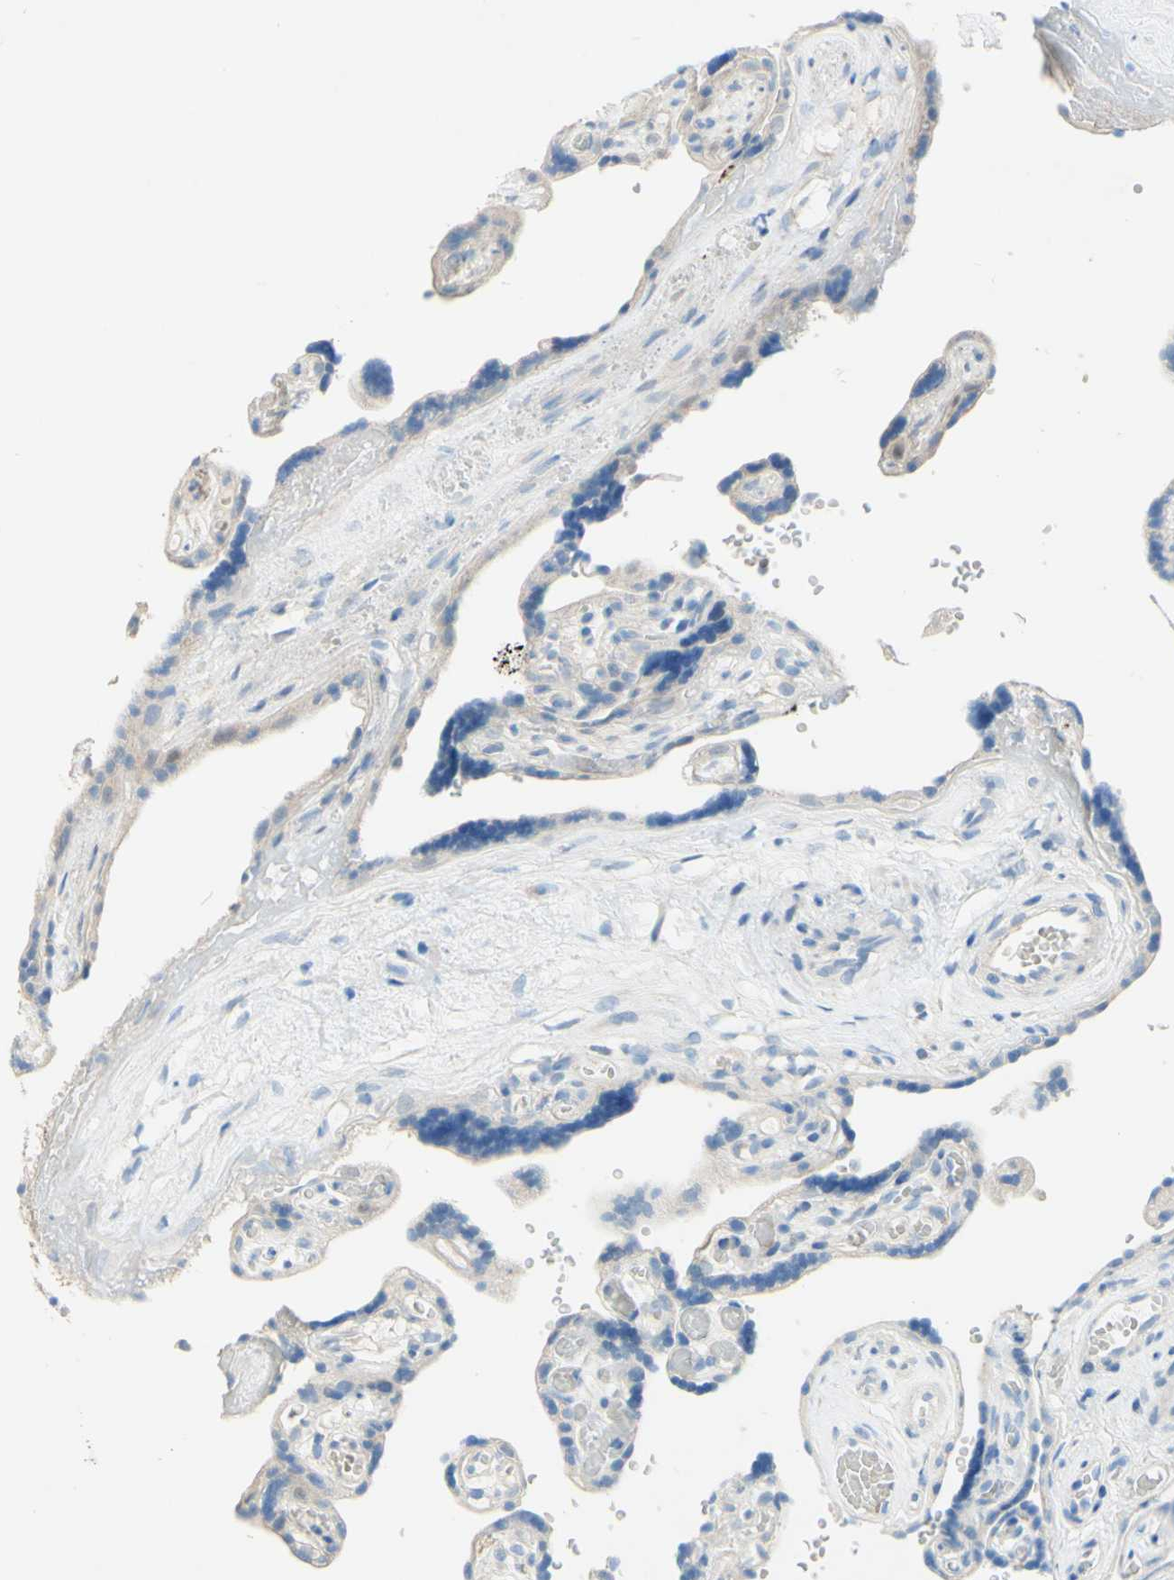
{"staining": {"intensity": "negative", "quantity": "none", "location": "none"}, "tissue": "placenta", "cell_type": "Trophoblastic cells", "image_type": "normal", "snomed": [{"axis": "morphology", "description": "Normal tissue, NOS"}, {"axis": "topography", "description": "Placenta"}], "caption": "Immunohistochemistry of unremarkable human placenta demonstrates no expression in trophoblastic cells.", "gene": "ACADL", "patient": {"sex": "female", "age": 30}}